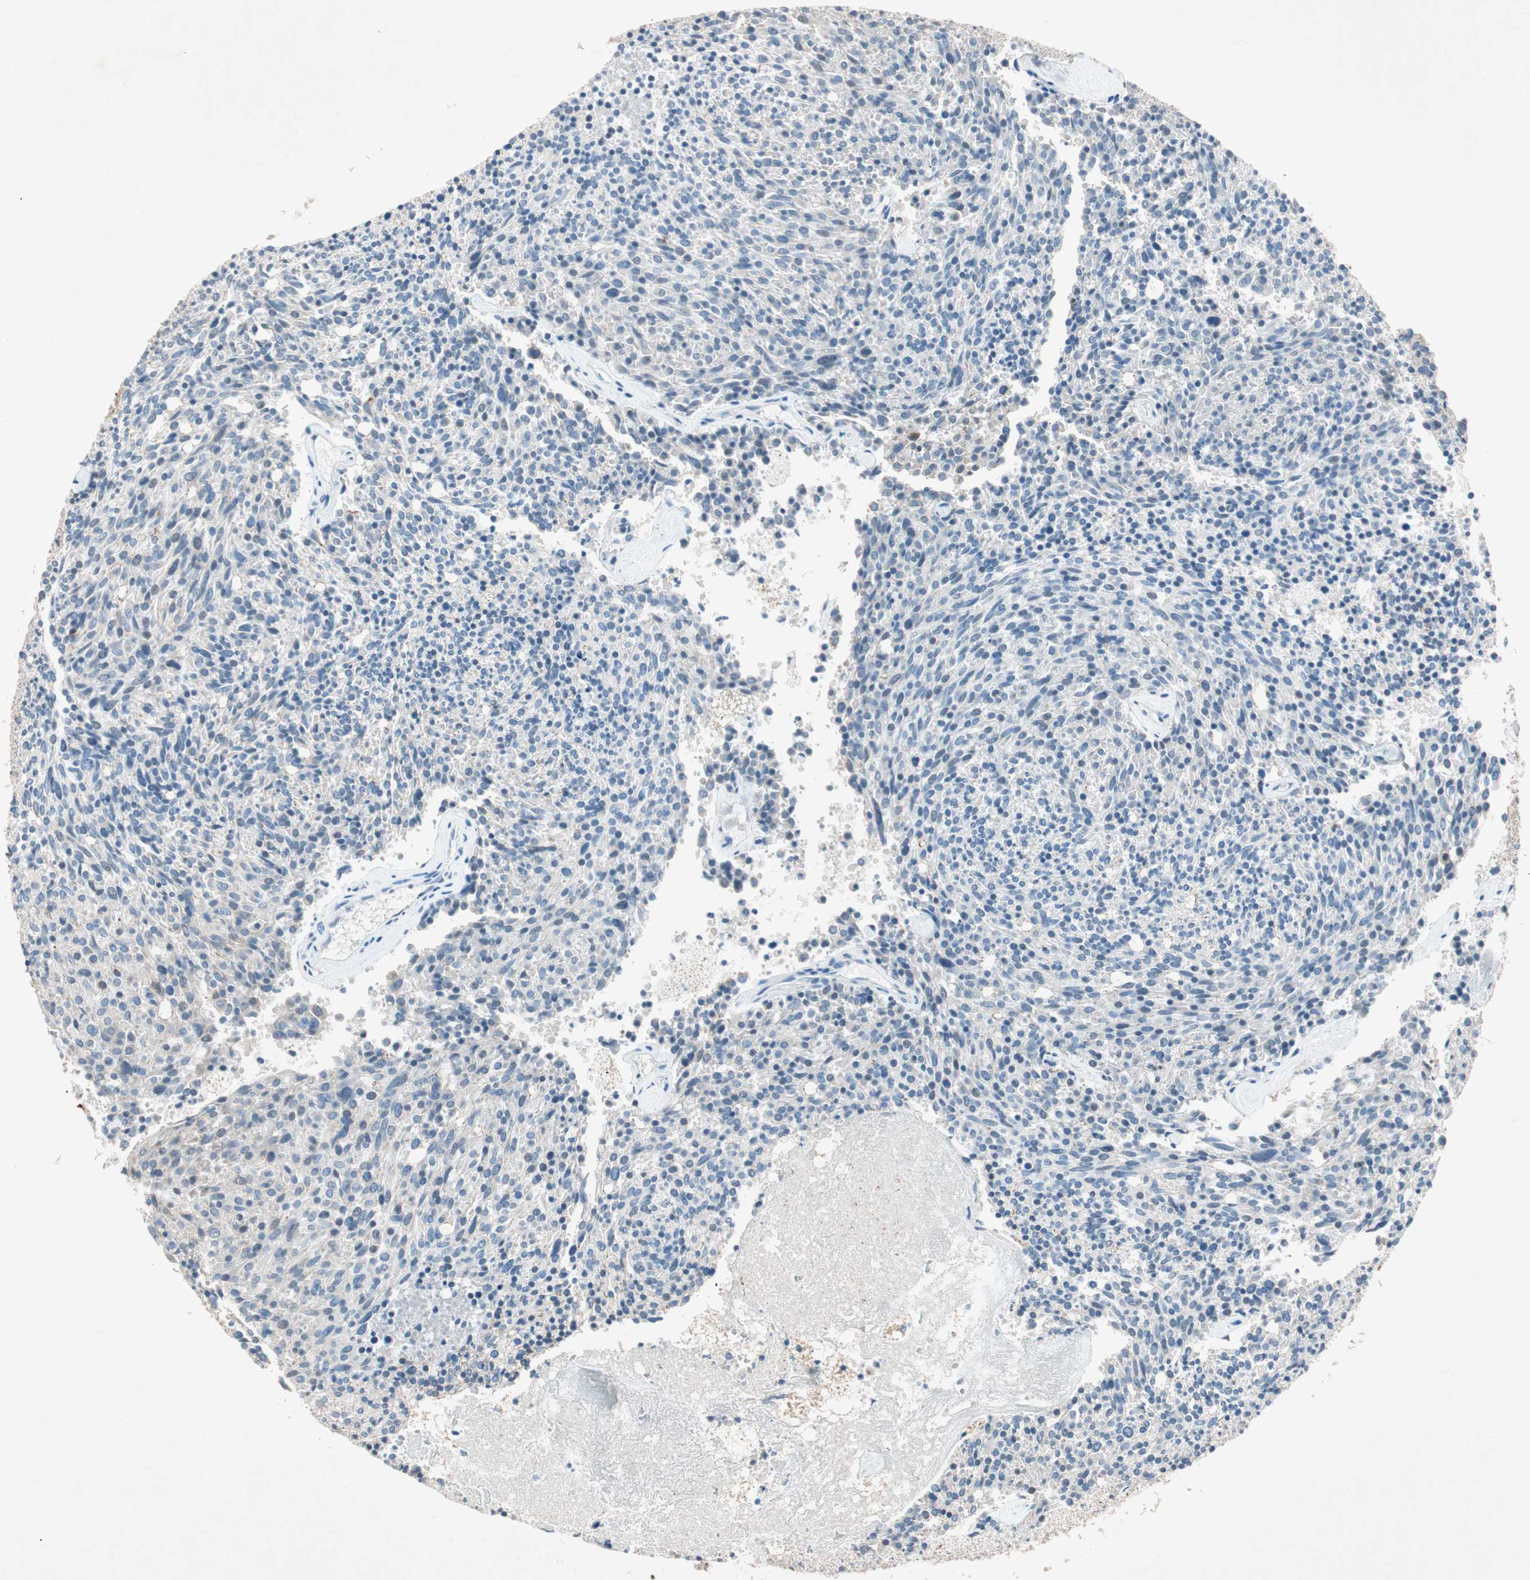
{"staining": {"intensity": "negative", "quantity": "none", "location": "none"}, "tissue": "carcinoid", "cell_type": "Tumor cells", "image_type": "cancer", "snomed": [{"axis": "morphology", "description": "Carcinoid, malignant, NOS"}, {"axis": "topography", "description": "Pancreas"}], "caption": "Human carcinoid stained for a protein using IHC shows no staining in tumor cells.", "gene": "NKAIN1", "patient": {"sex": "female", "age": 54}}